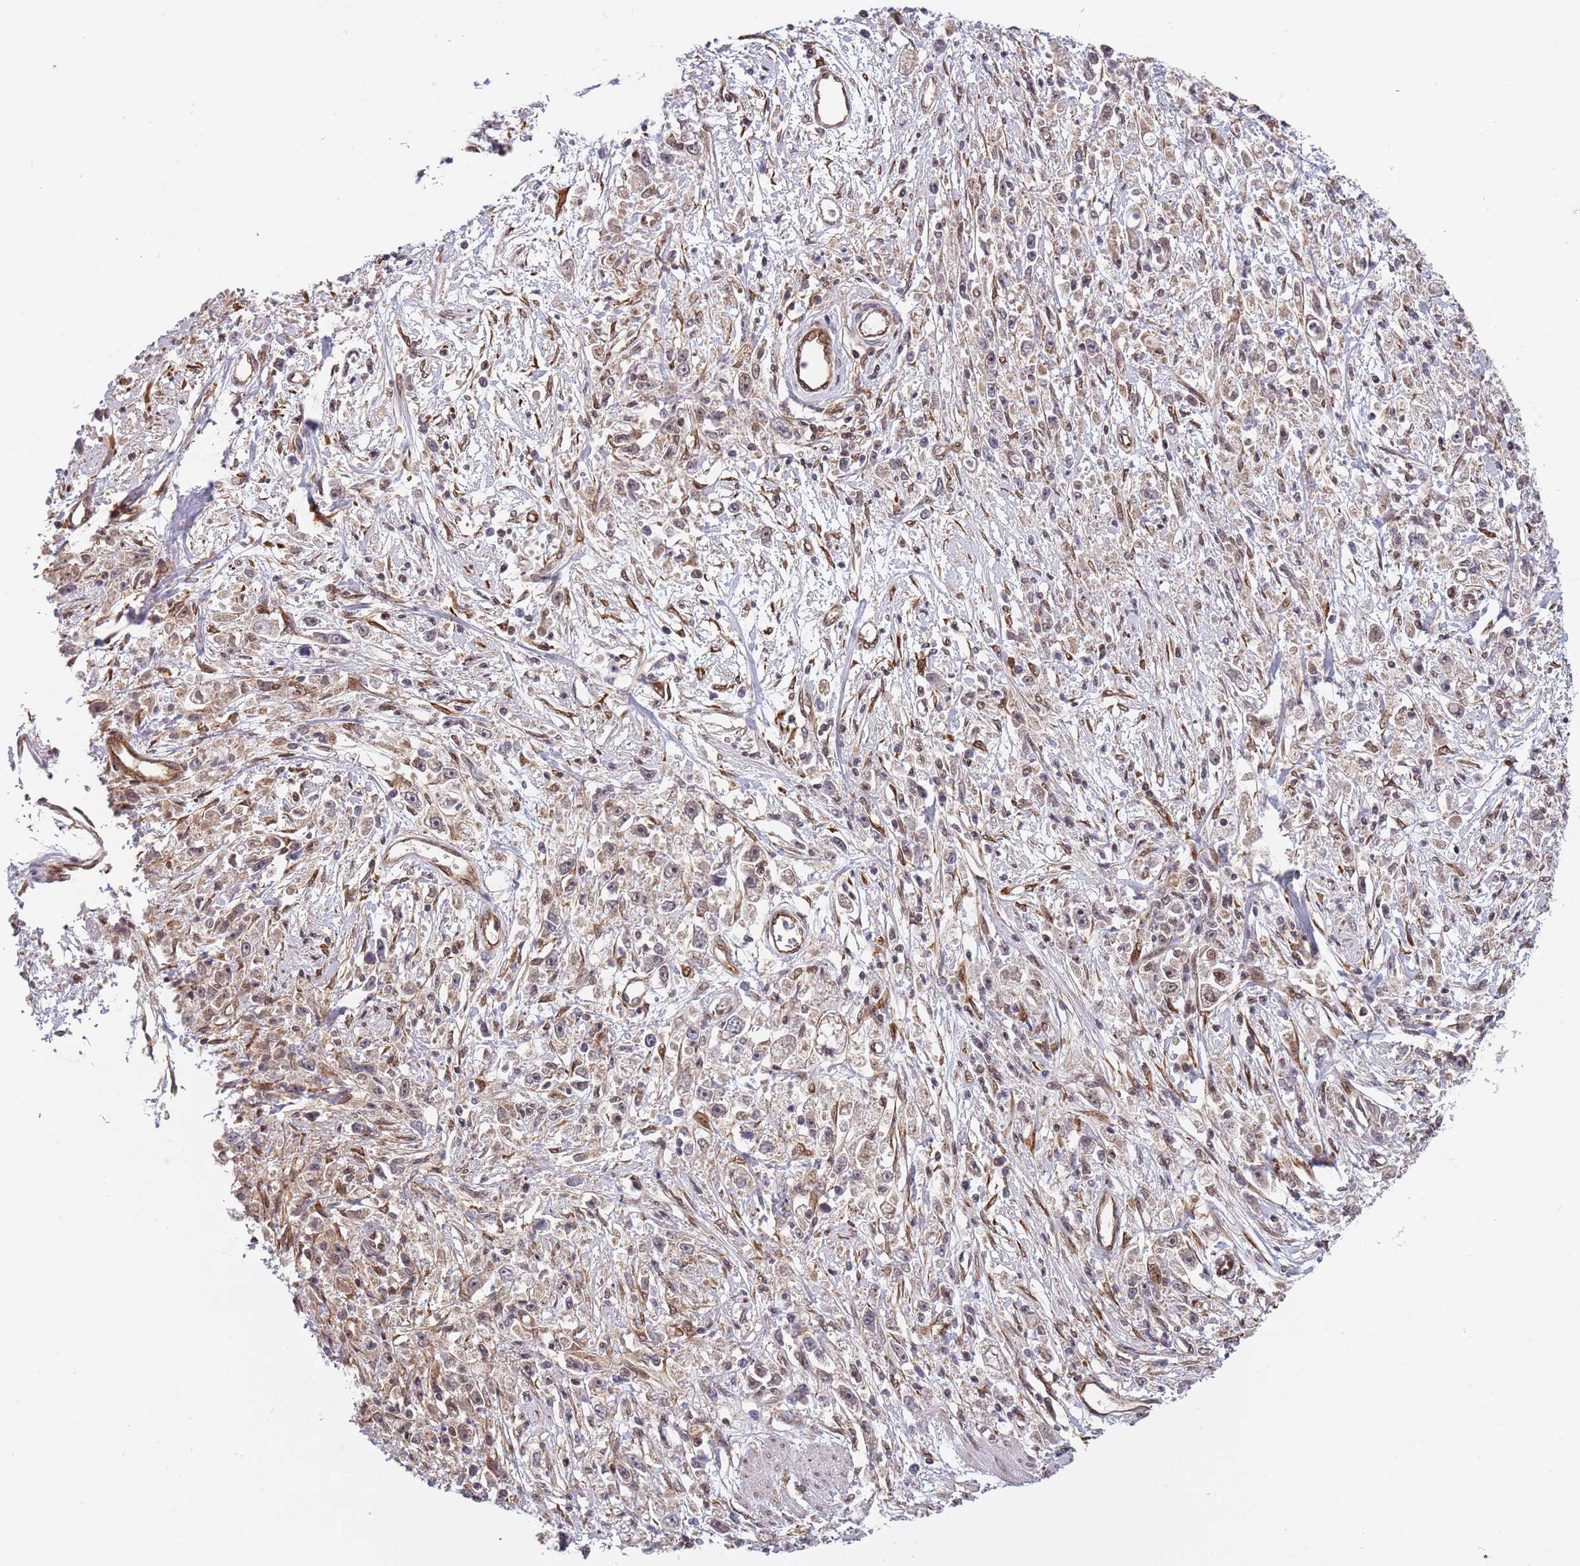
{"staining": {"intensity": "negative", "quantity": "none", "location": "none"}, "tissue": "stomach cancer", "cell_type": "Tumor cells", "image_type": "cancer", "snomed": [{"axis": "morphology", "description": "Adenocarcinoma, NOS"}, {"axis": "topography", "description": "Stomach"}], "caption": "A high-resolution micrograph shows immunohistochemistry (IHC) staining of stomach cancer (adenocarcinoma), which exhibits no significant expression in tumor cells.", "gene": "TBX10", "patient": {"sex": "female", "age": 59}}